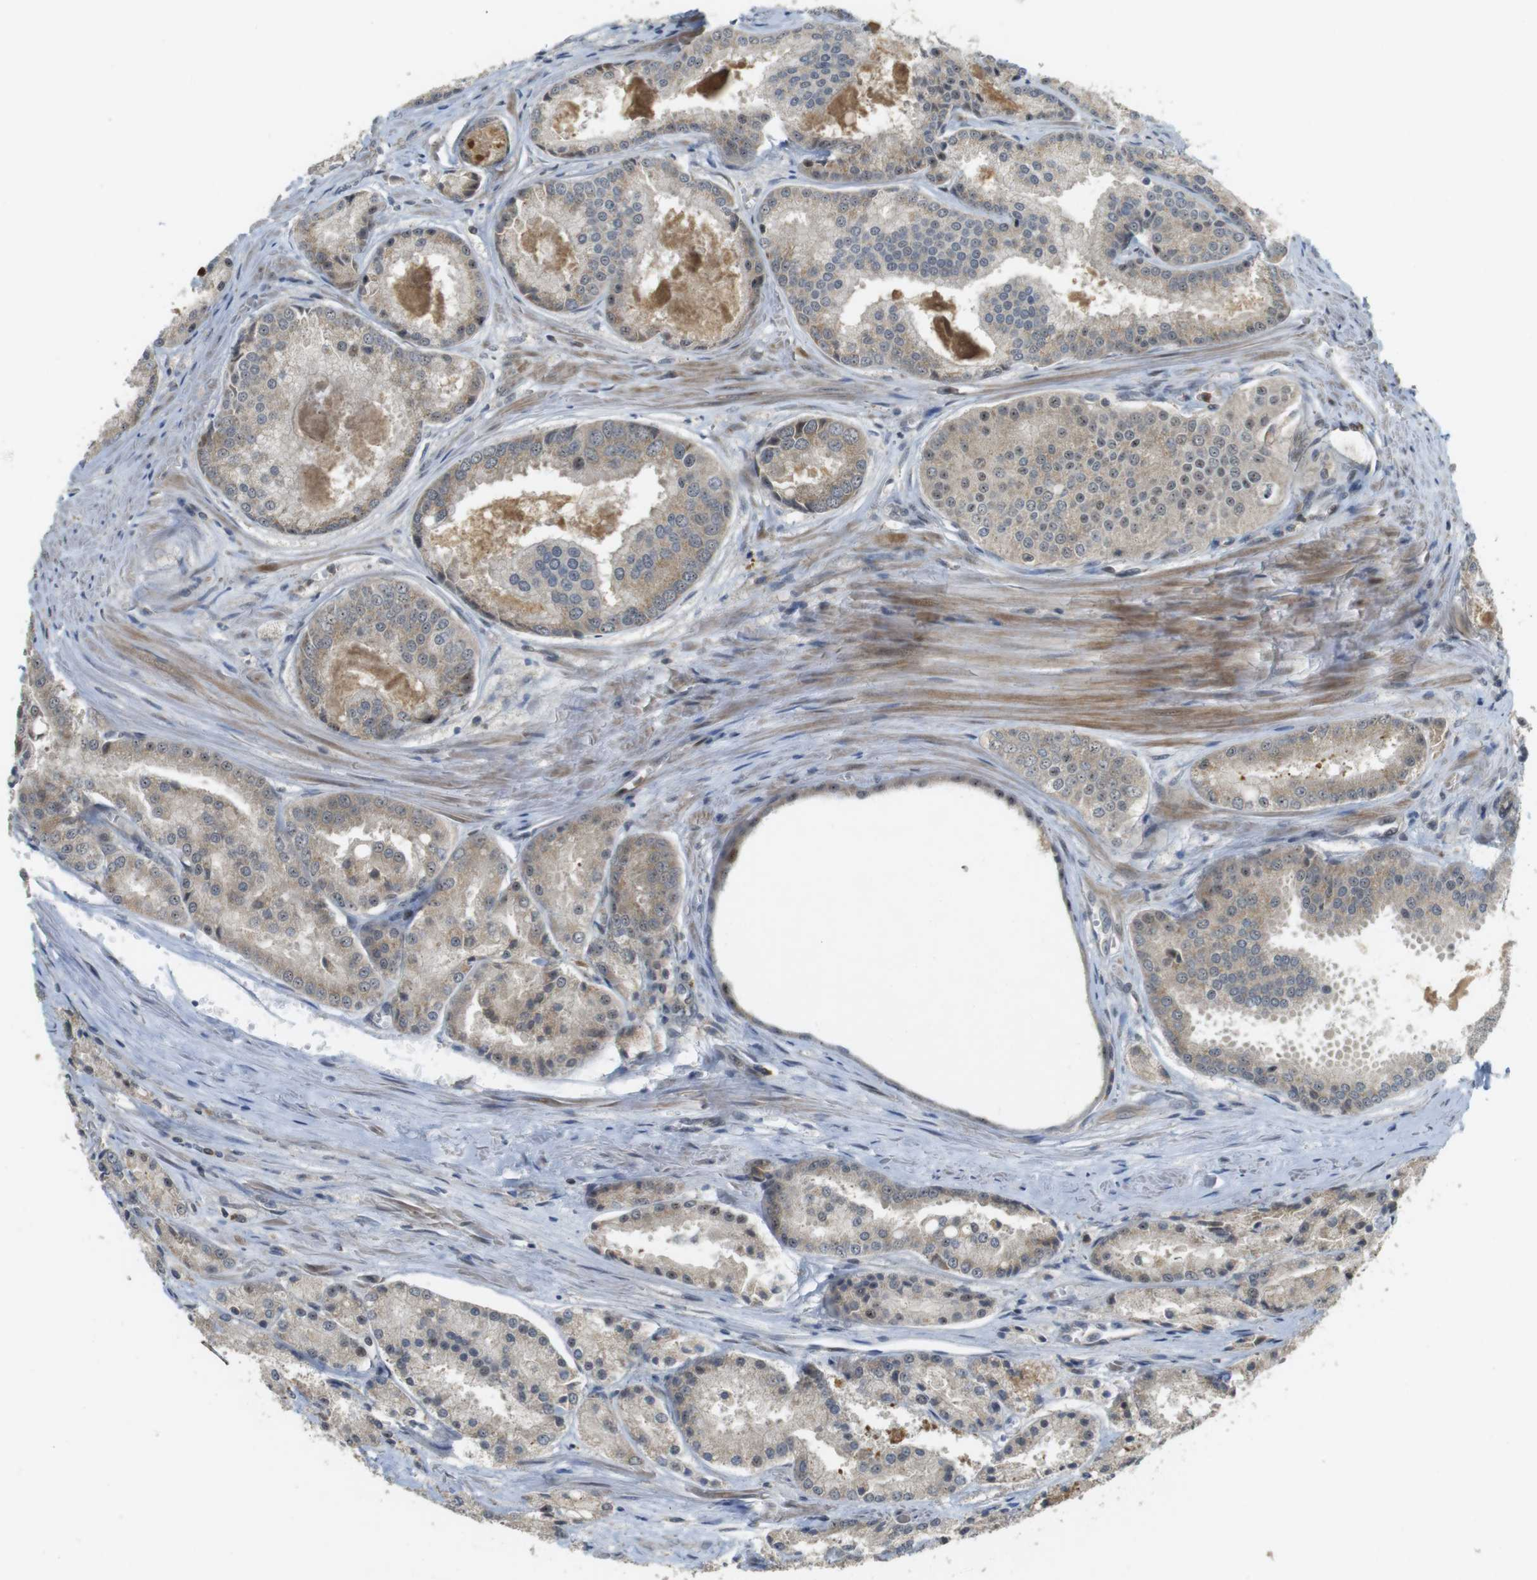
{"staining": {"intensity": "weak", "quantity": "25%-75%", "location": "cytoplasmic/membranous"}, "tissue": "prostate cancer", "cell_type": "Tumor cells", "image_type": "cancer", "snomed": [{"axis": "morphology", "description": "Adenocarcinoma, Low grade"}, {"axis": "topography", "description": "Prostate"}], "caption": "Low-grade adenocarcinoma (prostate) tissue reveals weak cytoplasmic/membranous expression in about 25%-75% of tumor cells", "gene": "TMX3", "patient": {"sex": "male", "age": 64}}